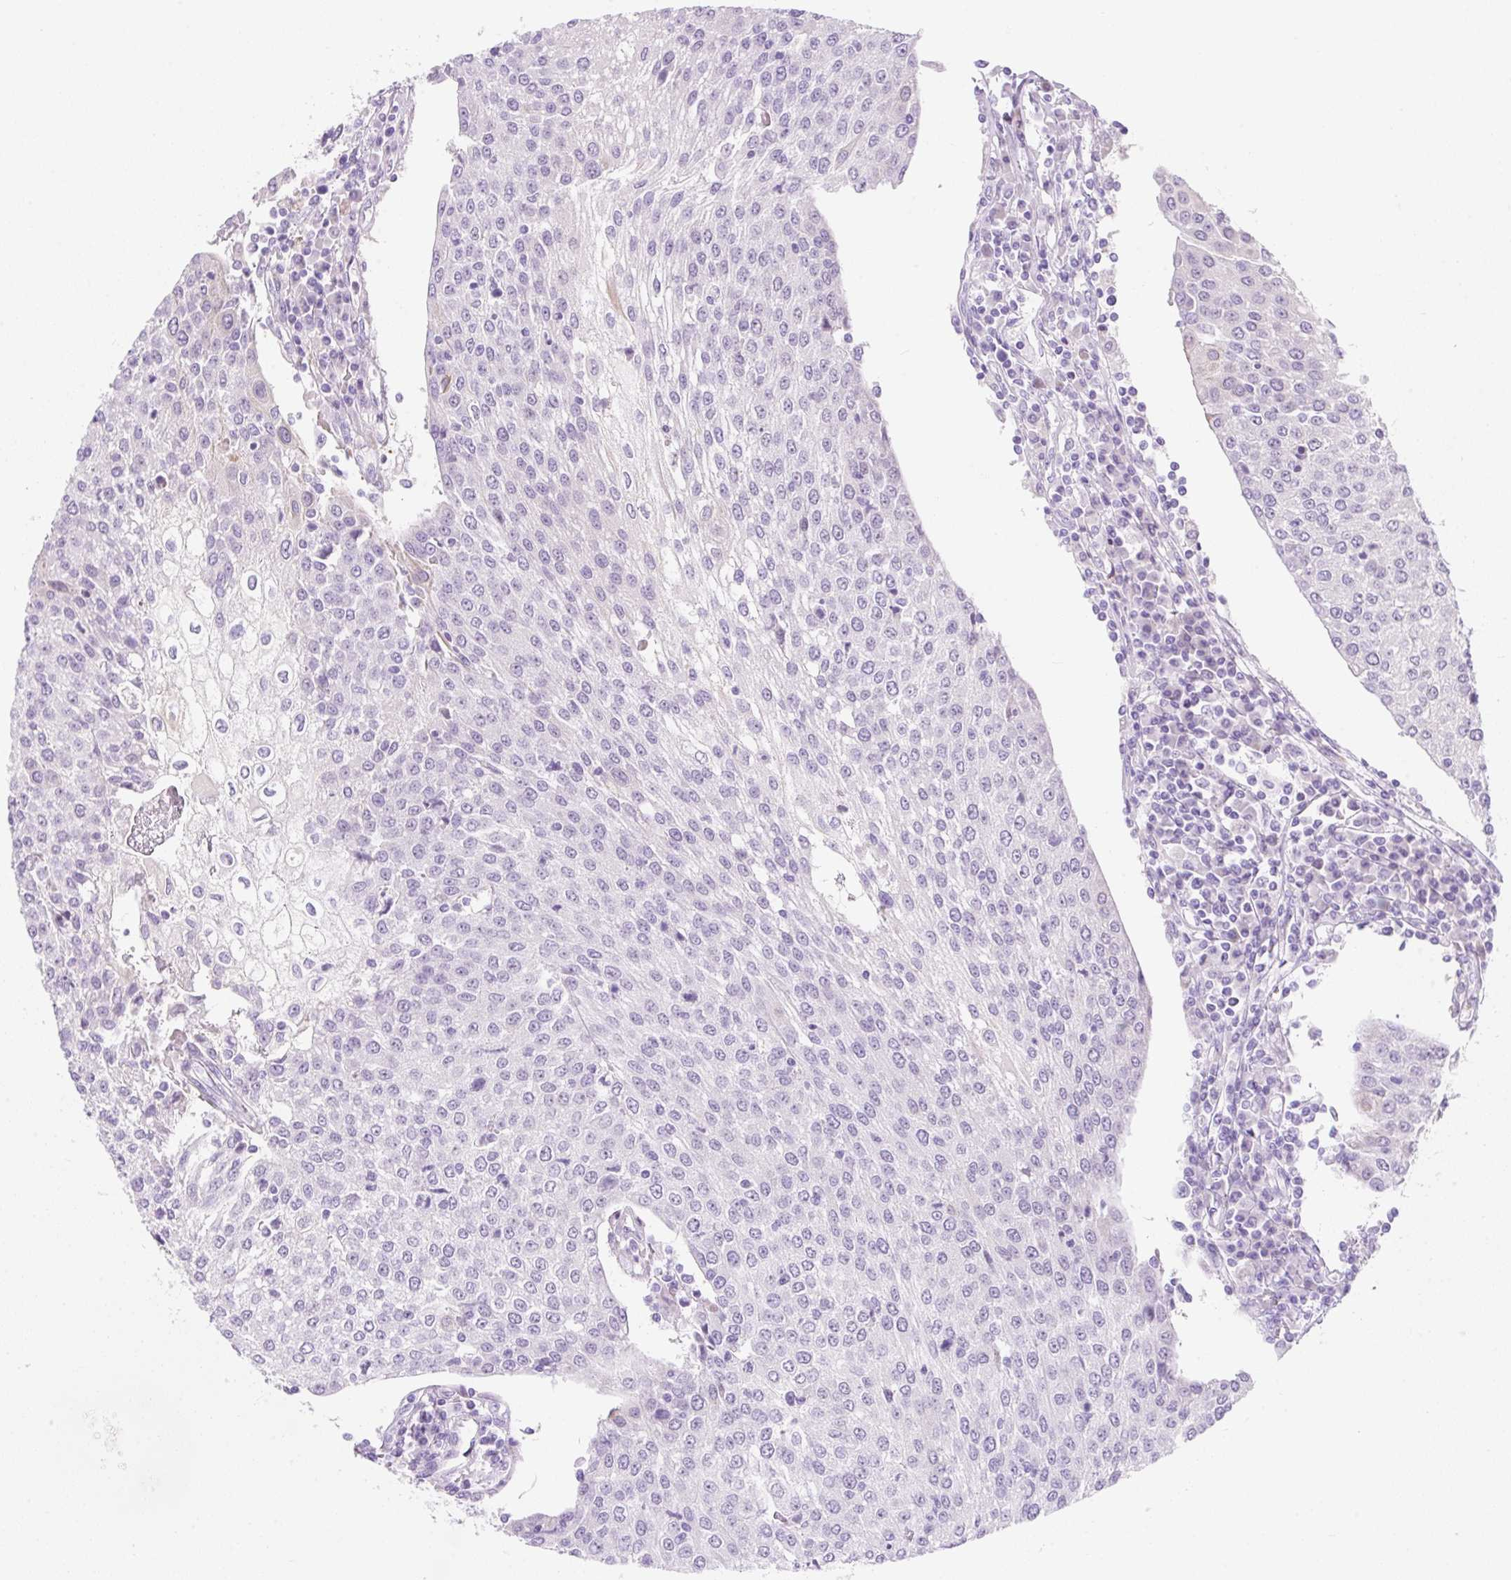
{"staining": {"intensity": "negative", "quantity": "none", "location": "none"}, "tissue": "urothelial cancer", "cell_type": "Tumor cells", "image_type": "cancer", "snomed": [{"axis": "morphology", "description": "Urothelial carcinoma, High grade"}, {"axis": "topography", "description": "Urinary bladder"}], "caption": "Urothelial carcinoma (high-grade) was stained to show a protein in brown. There is no significant expression in tumor cells. (Immunohistochemistry, brightfield microscopy, high magnification).", "gene": "ZNF121", "patient": {"sex": "female", "age": 85}}